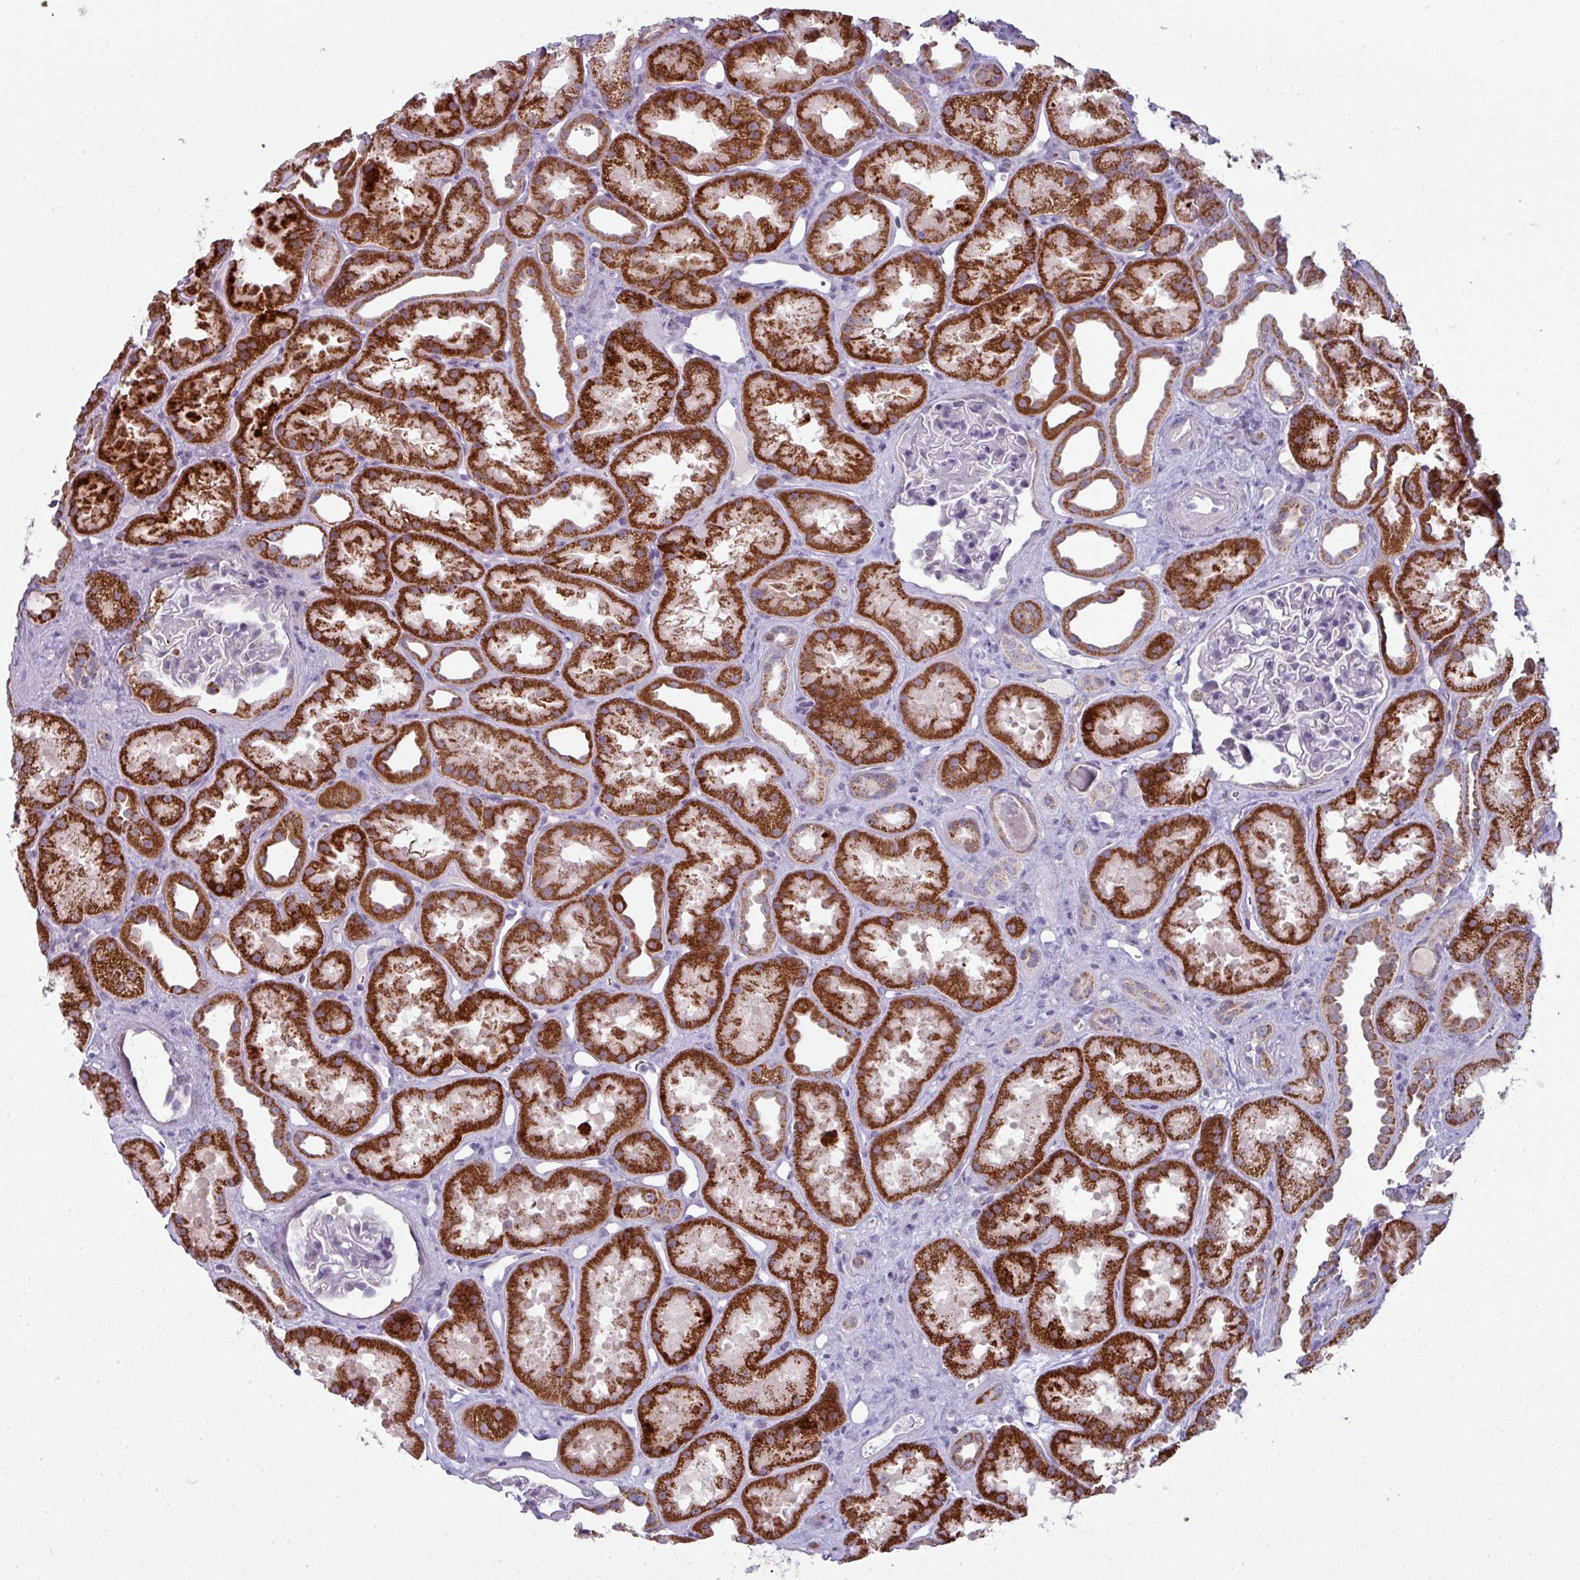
{"staining": {"intensity": "negative", "quantity": "none", "location": "none"}, "tissue": "kidney", "cell_type": "Cells in glomeruli", "image_type": "normal", "snomed": [{"axis": "morphology", "description": "Normal tissue, NOS"}, {"axis": "topography", "description": "Kidney"}], "caption": "Immunohistochemistry photomicrograph of benign human kidney stained for a protein (brown), which displays no staining in cells in glomeruli. (IHC, brightfield microscopy, high magnification).", "gene": "ZNF615", "patient": {"sex": "male", "age": 61}}